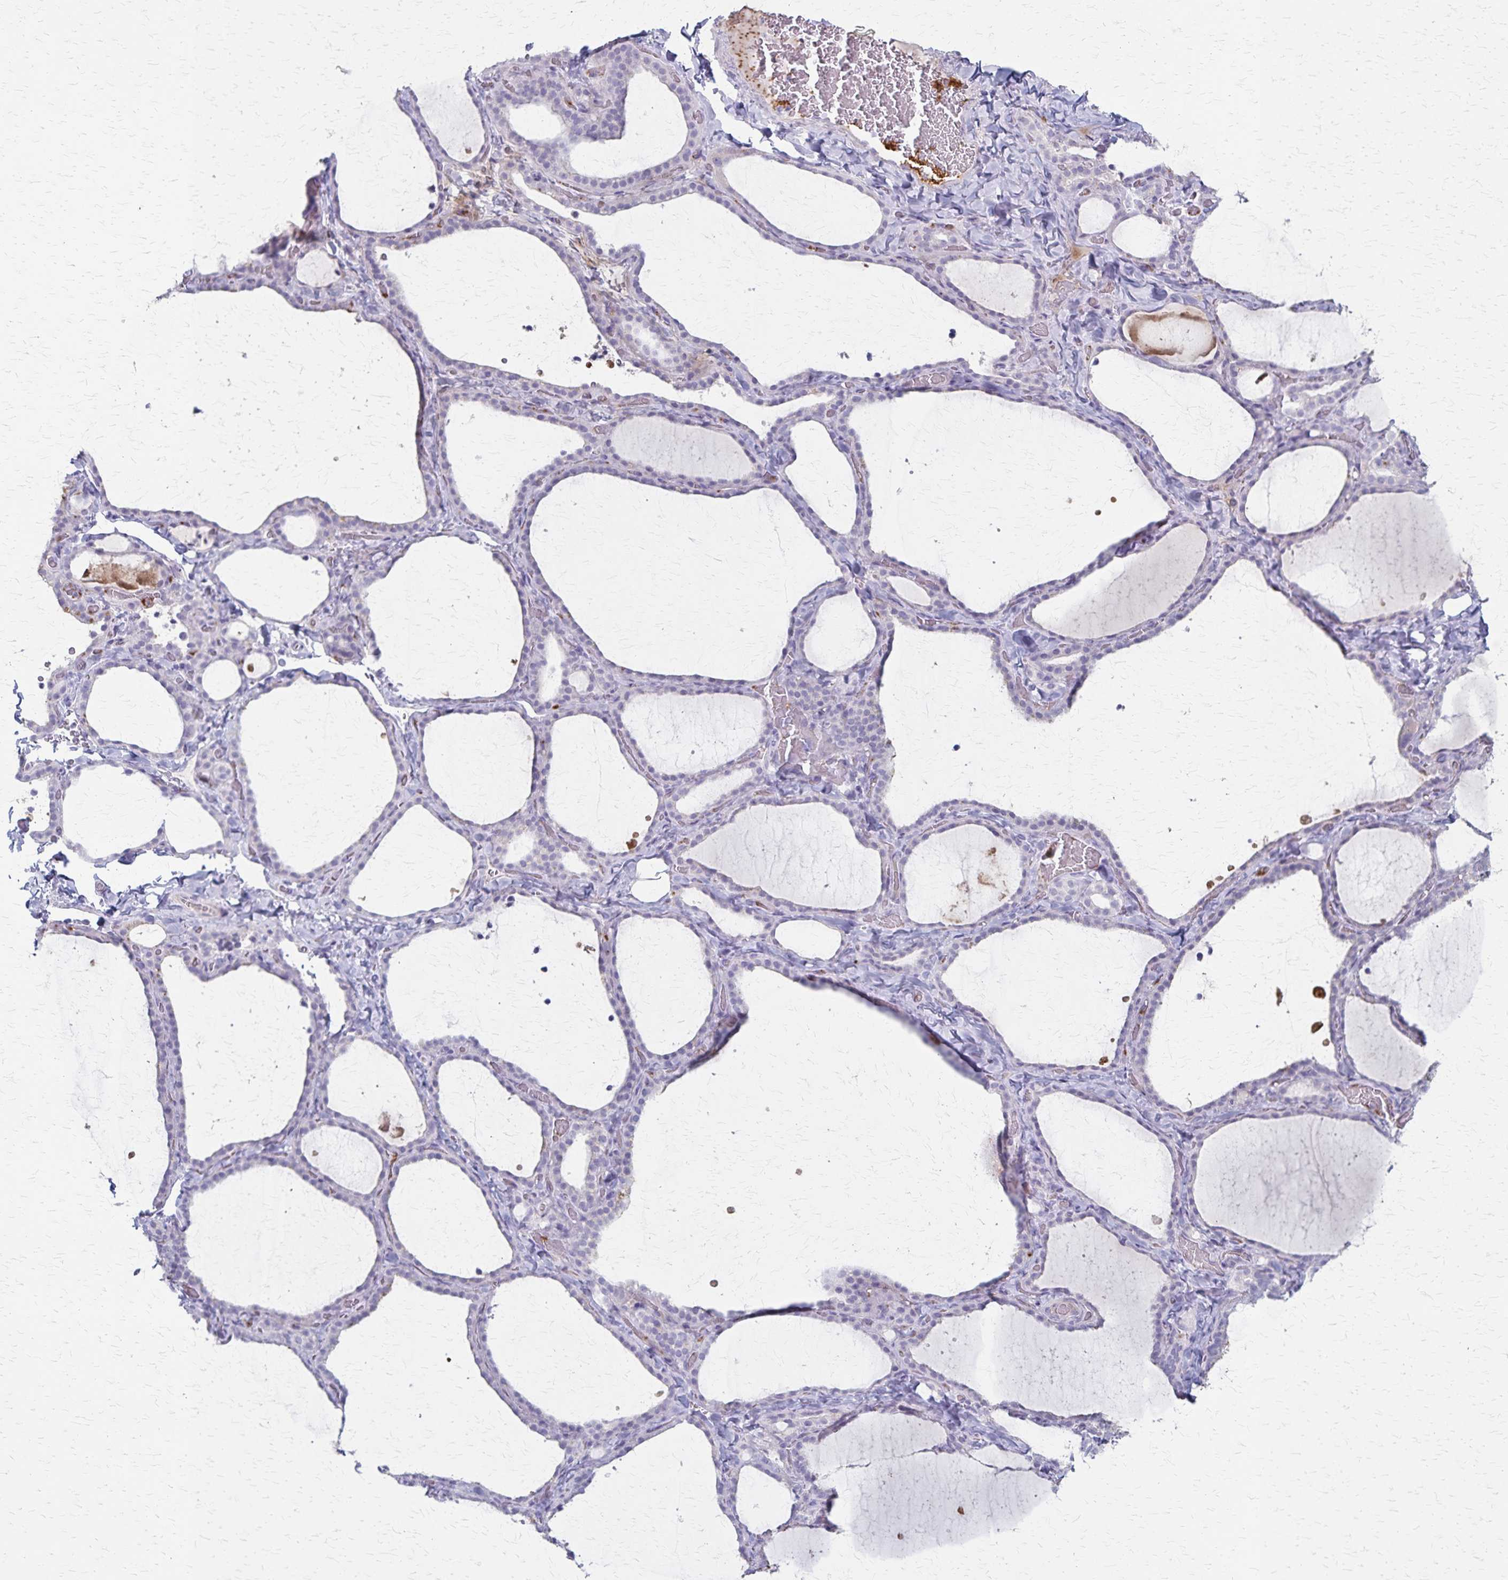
{"staining": {"intensity": "negative", "quantity": "none", "location": "none"}, "tissue": "thyroid gland", "cell_type": "Glandular cells", "image_type": "normal", "snomed": [{"axis": "morphology", "description": "Normal tissue, NOS"}, {"axis": "topography", "description": "Thyroid gland"}], "caption": "A micrograph of human thyroid gland is negative for staining in glandular cells. (DAB immunohistochemistry (IHC), high magnification).", "gene": "RASL10B", "patient": {"sex": "female", "age": 22}}